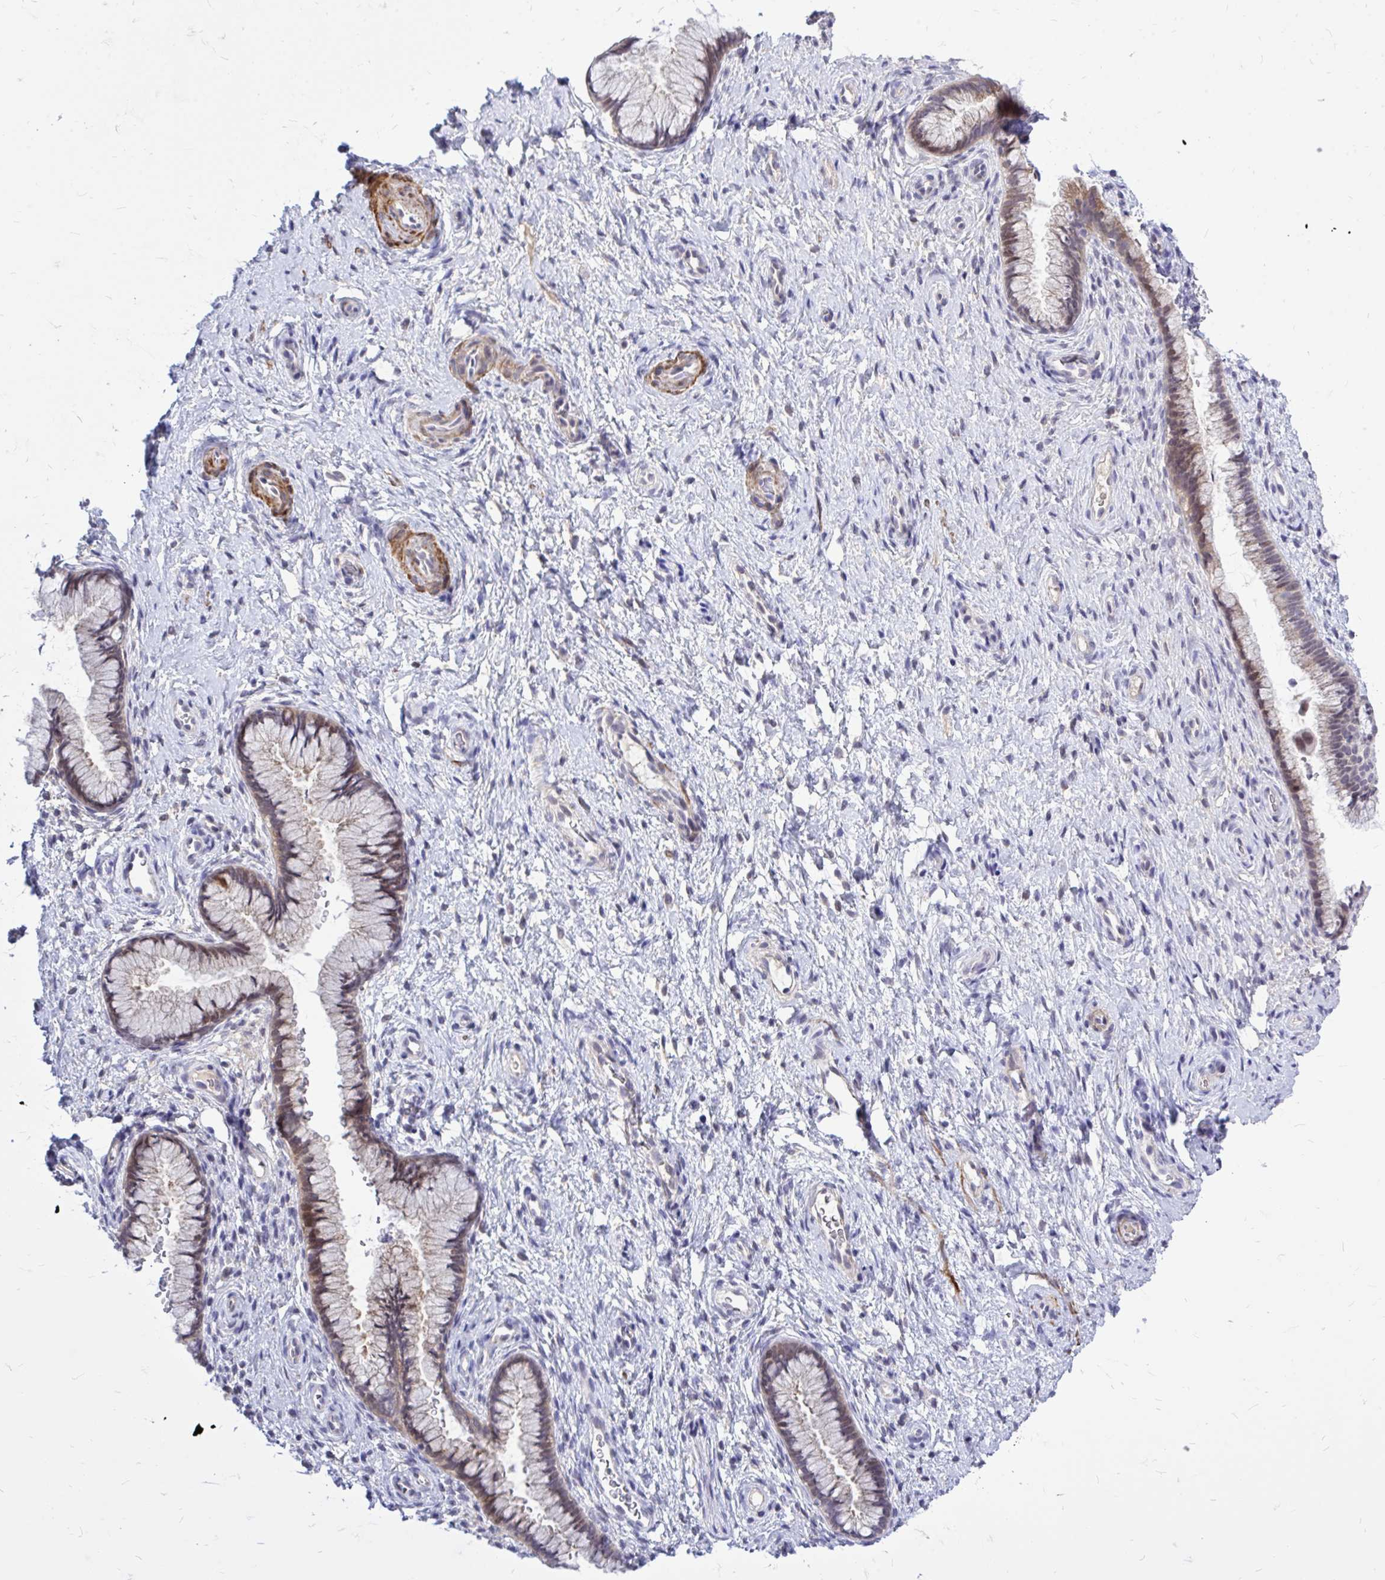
{"staining": {"intensity": "weak", "quantity": "25%-75%", "location": "cytoplasmic/membranous,nuclear"}, "tissue": "cervix", "cell_type": "Glandular cells", "image_type": "normal", "snomed": [{"axis": "morphology", "description": "Normal tissue, NOS"}, {"axis": "topography", "description": "Cervix"}], "caption": "The micrograph demonstrates staining of normal cervix, revealing weak cytoplasmic/membranous,nuclear protein positivity (brown color) within glandular cells. (IHC, brightfield microscopy, high magnification).", "gene": "ZBTB25", "patient": {"sex": "female", "age": 34}}